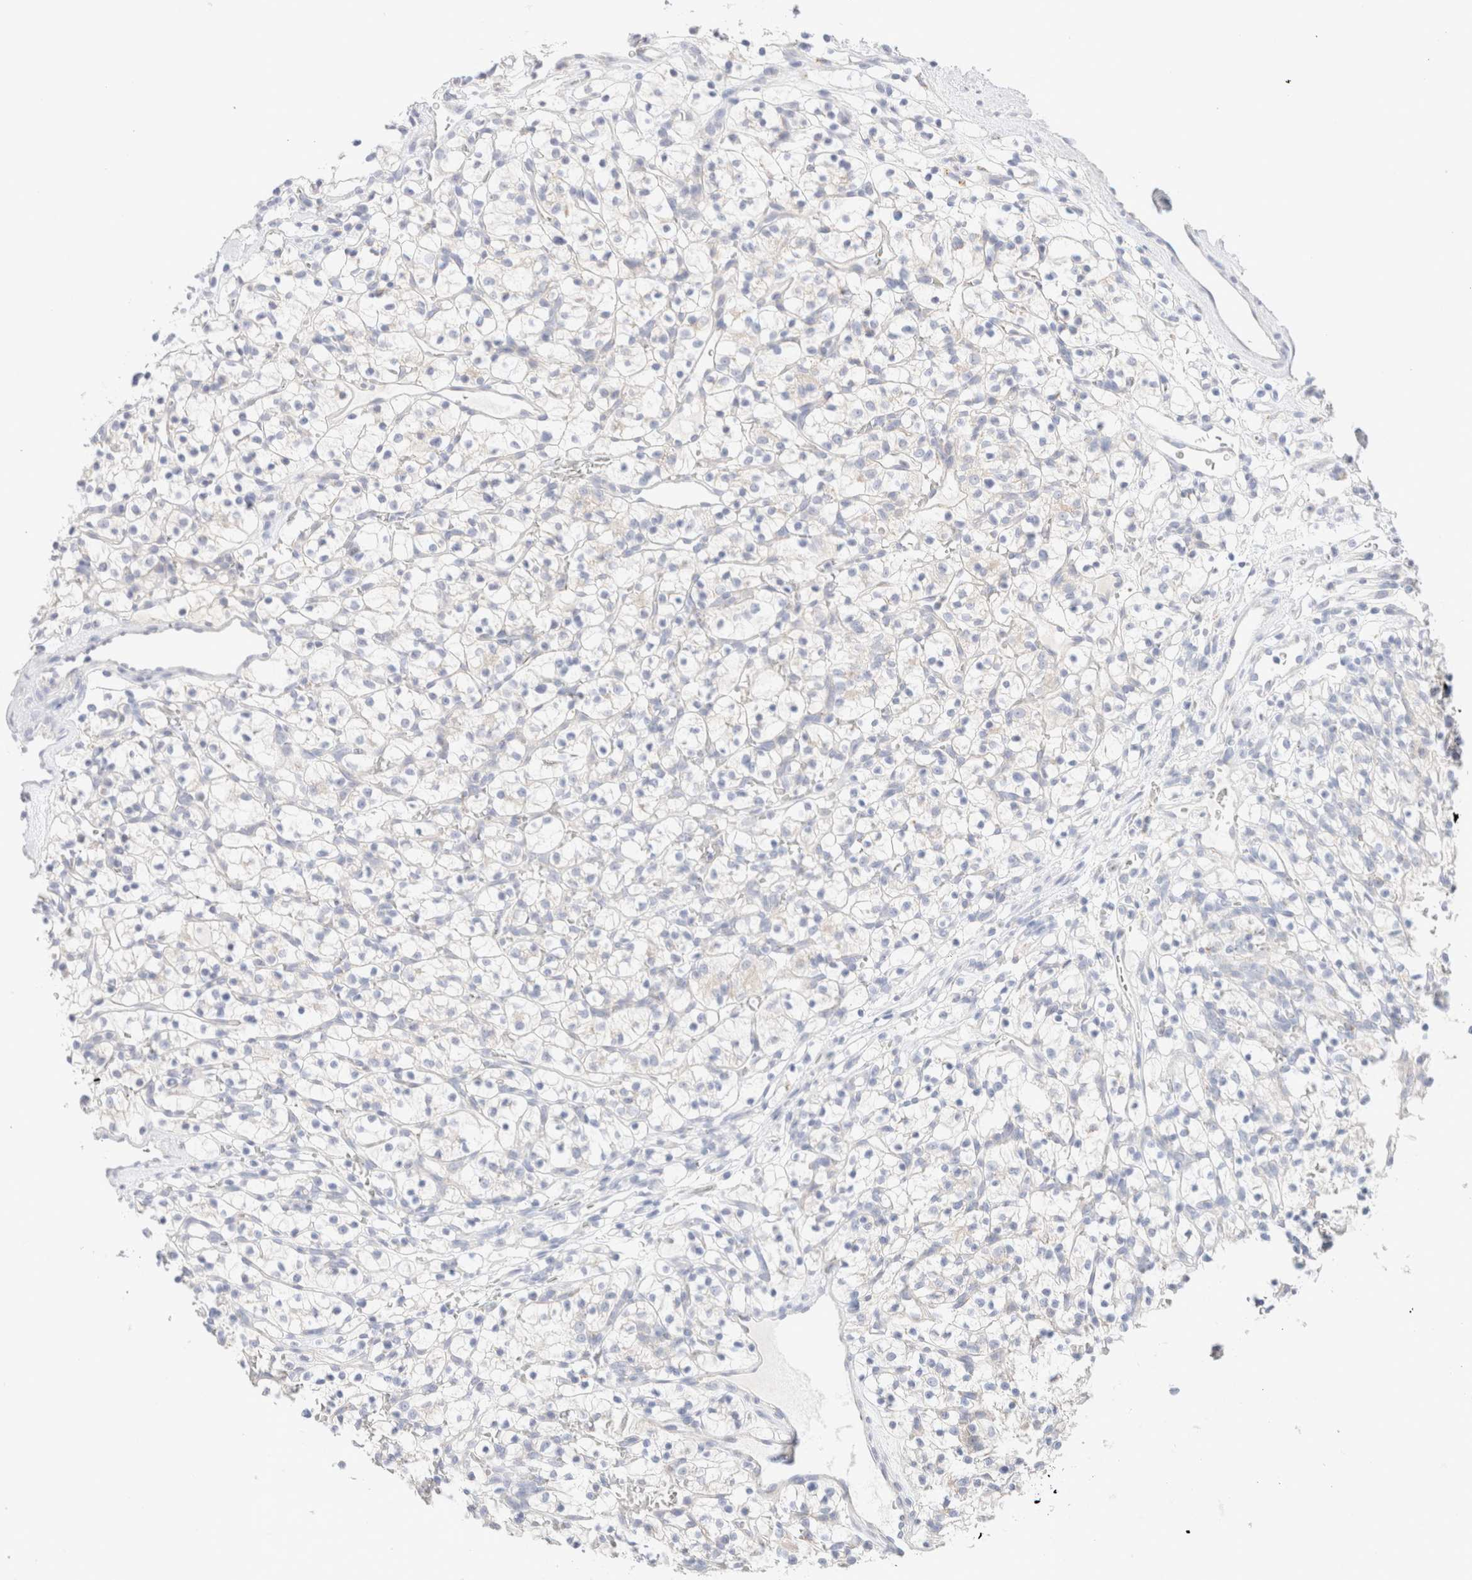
{"staining": {"intensity": "negative", "quantity": "none", "location": "none"}, "tissue": "renal cancer", "cell_type": "Tumor cells", "image_type": "cancer", "snomed": [{"axis": "morphology", "description": "Adenocarcinoma, NOS"}, {"axis": "topography", "description": "Kidney"}], "caption": "Immunohistochemistry micrograph of human renal adenocarcinoma stained for a protein (brown), which displays no positivity in tumor cells.", "gene": "ATP6V1C1", "patient": {"sex": "female", "age": 57}}